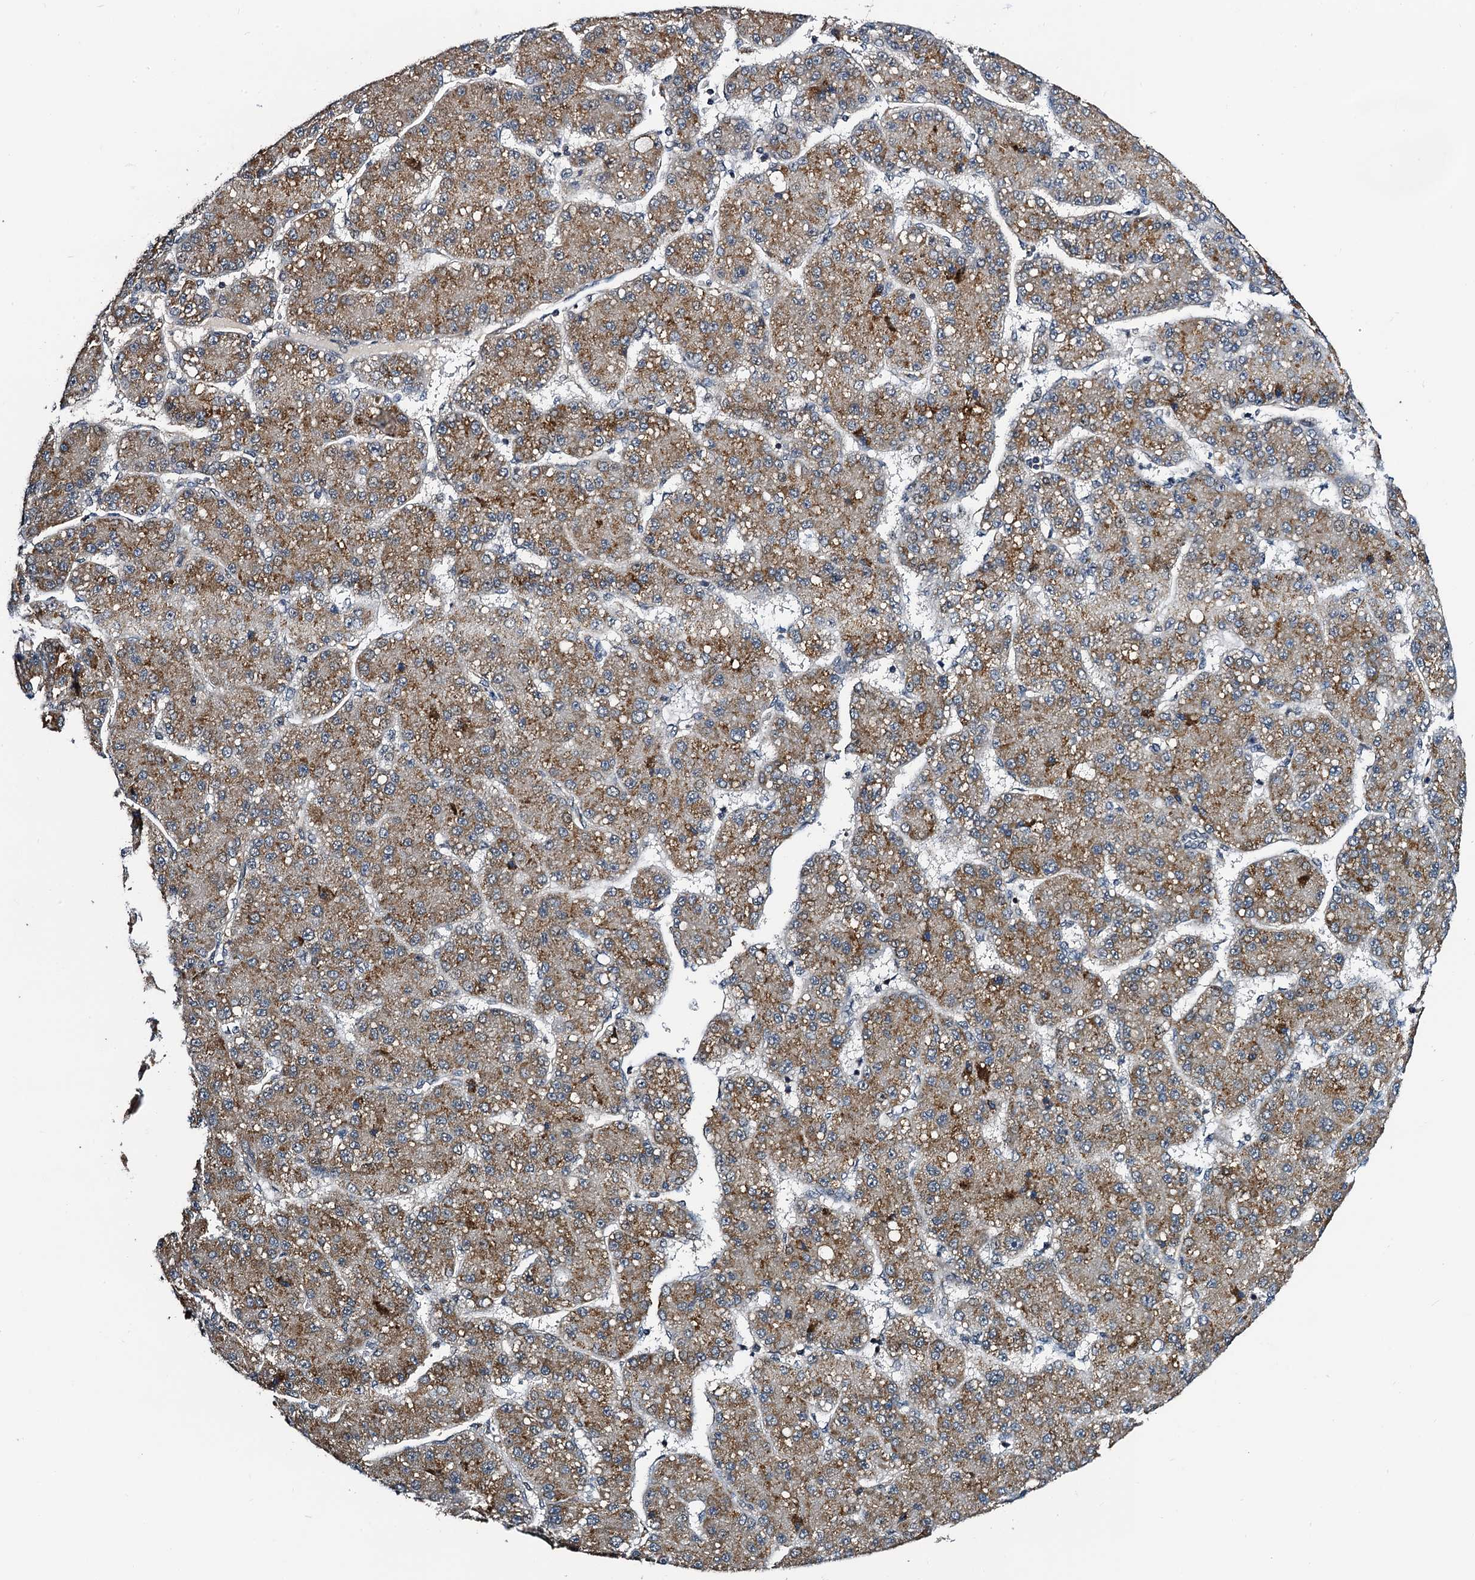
{"staining": {"intensity": "moderate", "quantity": ">75%", "location": "cytoplasmic/membranous"}, "tissue": "liver cancer", "cell_type": "Tumor cells", "image_type": "cancer", "snomed": [{"axis": "morphology", "description": "Carcinoma, Hepatocellular, NOS"}, {"axis": "topography", "description": "Liver"}], "caption": "Immunohistochemical staining of liver cancer reveals medium levels of moderate cytoplasmic/membranous positivity in about >75% of tumor cells.", "gene": "NAA16", "patient": {"sex": "male", "age": 67}}